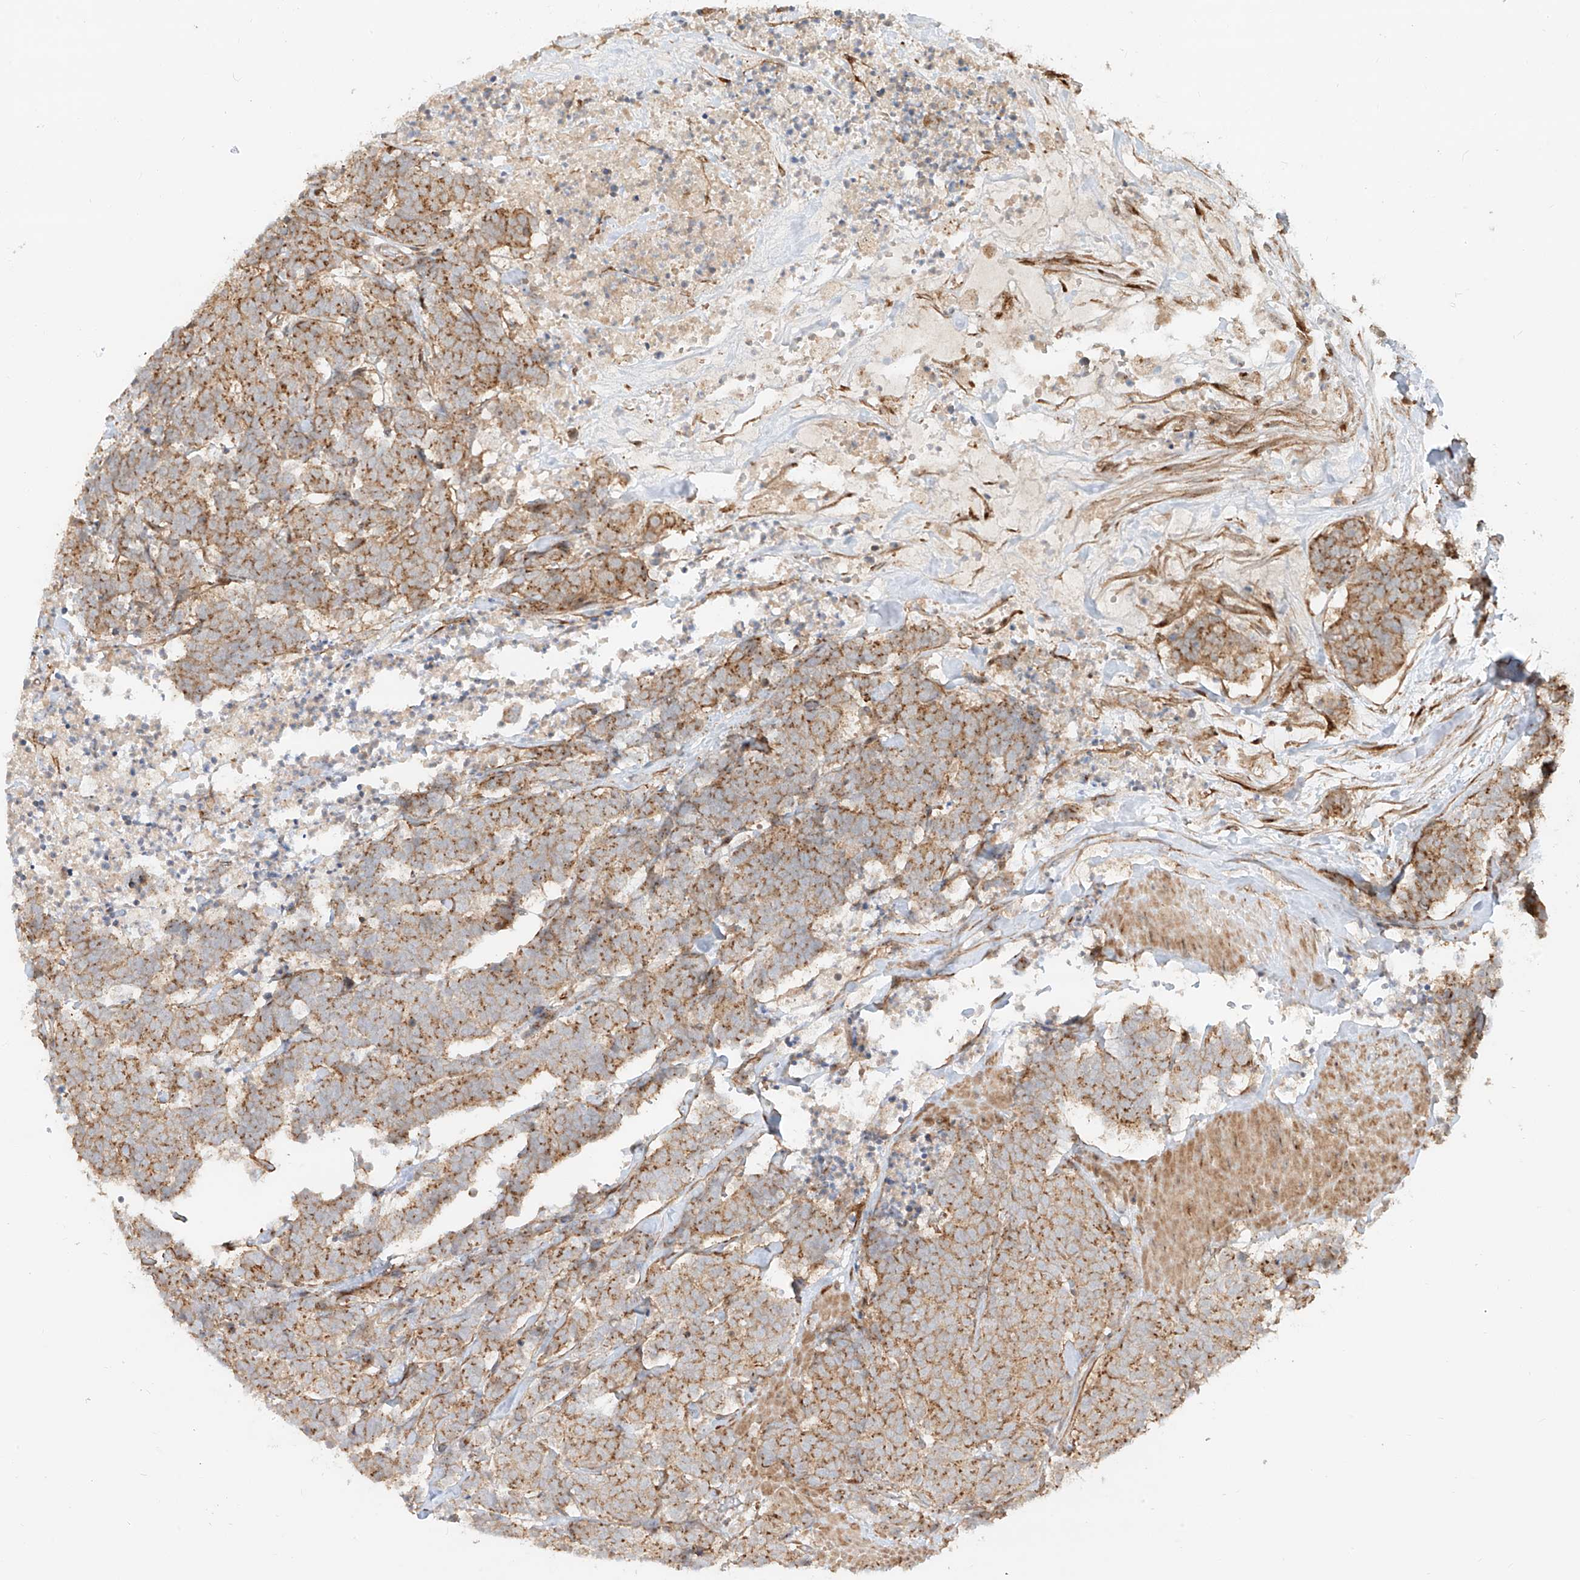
{"staining": {"intensity": "moderate", "quantity": ">75%", "location": "cytoplasmic/membranous"}, "tissue": "carcinoid", "cell_type": "Tumor cells", "image_type": "cancer", "snomed": [{"axis": "morphology", "description": "Carcinoma, NOS"}, {"axis": "morphology", "description": "Carcinoid, malignant, NOS"}, {"axis": "topography", "description": "Urinary bladder"}], "caption": "IHC histopathology image of neoplastic tissue: carcinoid (malignant) stained using immunohistochemistry reveals medium levels of moderate protein expression localized specifically in the cytoplasmic/membranous of tumor cells, appearing as a cytoplasmic/membranous brown color.", "gene": "ZNF287", "patient": {"sex": "male", "age": 57}}